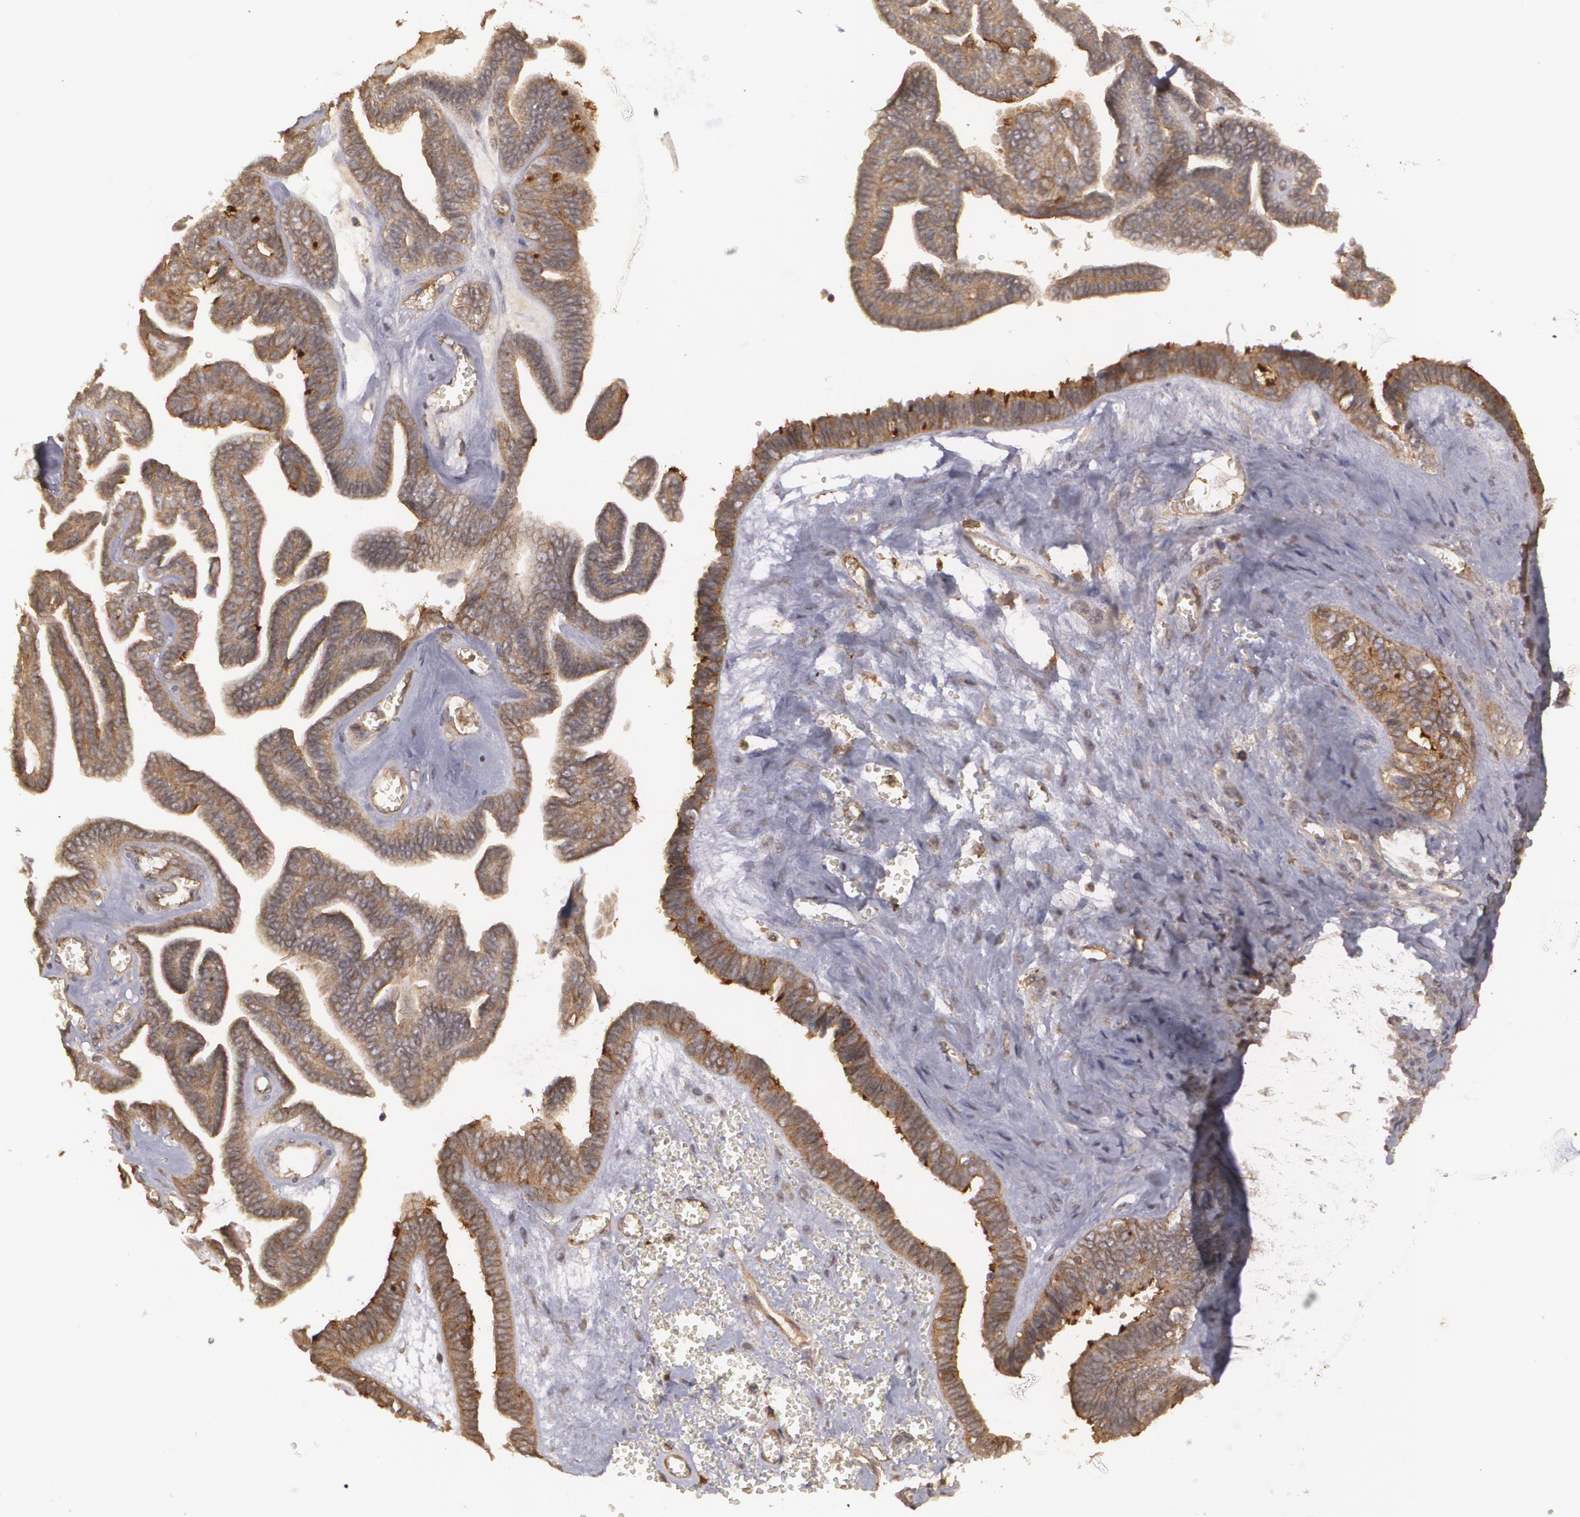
{"staining": {"intensity": "moderate", "quantity": ">75%", "location": "cytoplasmic/membranous"}, "tissue": "ovarian cancer", "cell_type": "Tumor cells", "image_type": "cancer", "snomed": [{"axis": "morphology", "description": "Cystadenocarcinoma, serous, NOS"}, {"axis": "topography", "description": "Ovary"}], "caption": "An immunohistochemistry micrograph of tumor tissue is shown. Protein staining in brown labels moderate cytoplasmic/membranous positivity in ovarian cancer within tumor cells.", "gene": "HRAS", "patient": {"sex": "female", "age": 71}}